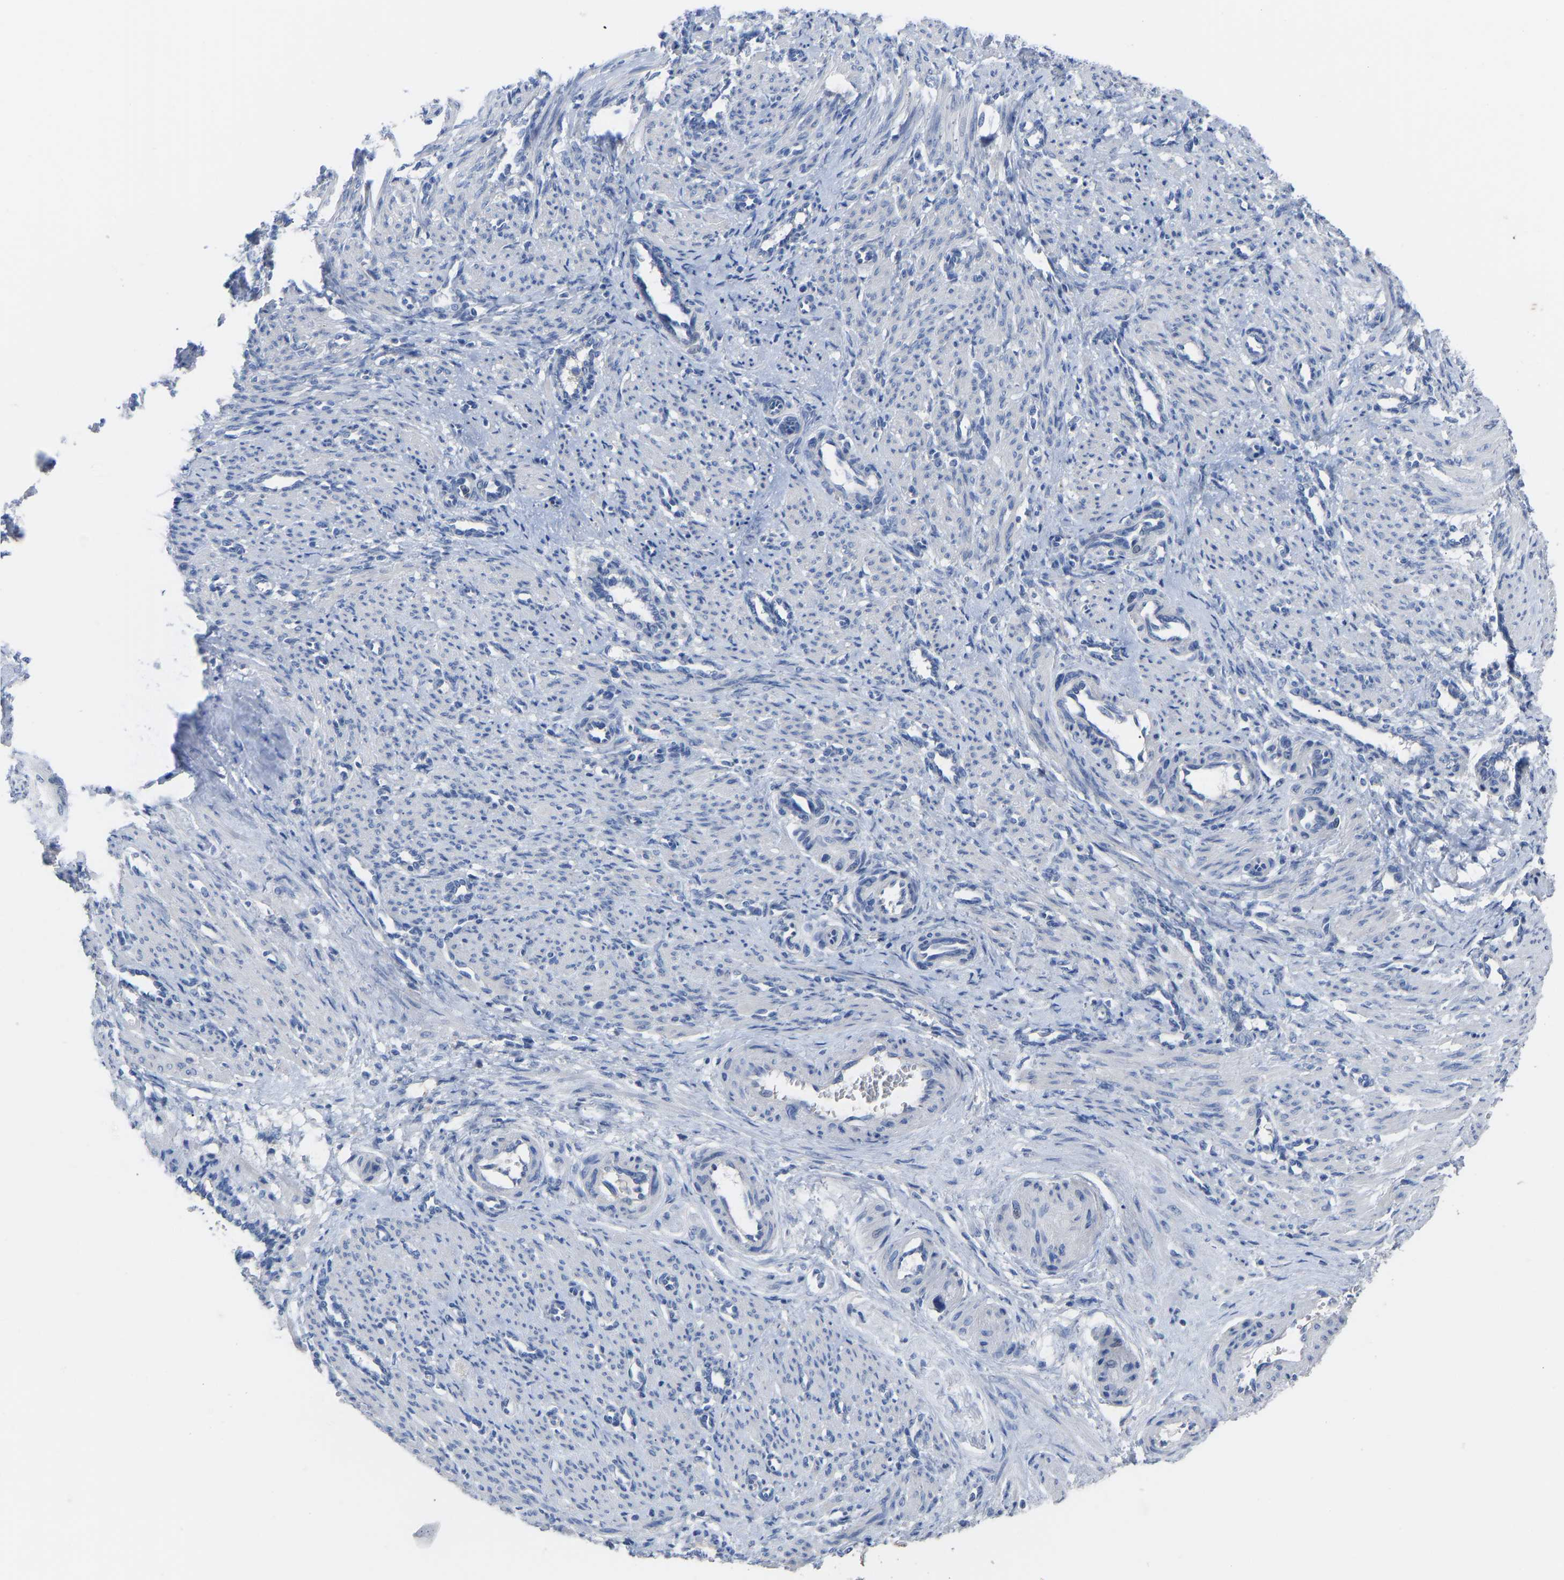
{"staining": {"intensity": "negative", "quantity": "none", "location": "none"}, "tissue": "smooth muscle", "cell_type": "Smooth muscle cells", "image_type": "normal", "snomed": [{"axis": "morphology", "description": "Normal tissue, NOS"}, {"axis": "topography", "description": "Endometrium"}], "caption": "High power microscopy image of an immunohistochemistry (IHC) histopathology image of benign smooth muscle, revealing no significant staining in smooth muscle cells. (Immunohistochemistry (ihc), brightfield microscopy, high magnification).", "gene": "OLIG2", "patient": {"sex": "female", "age": 33}}